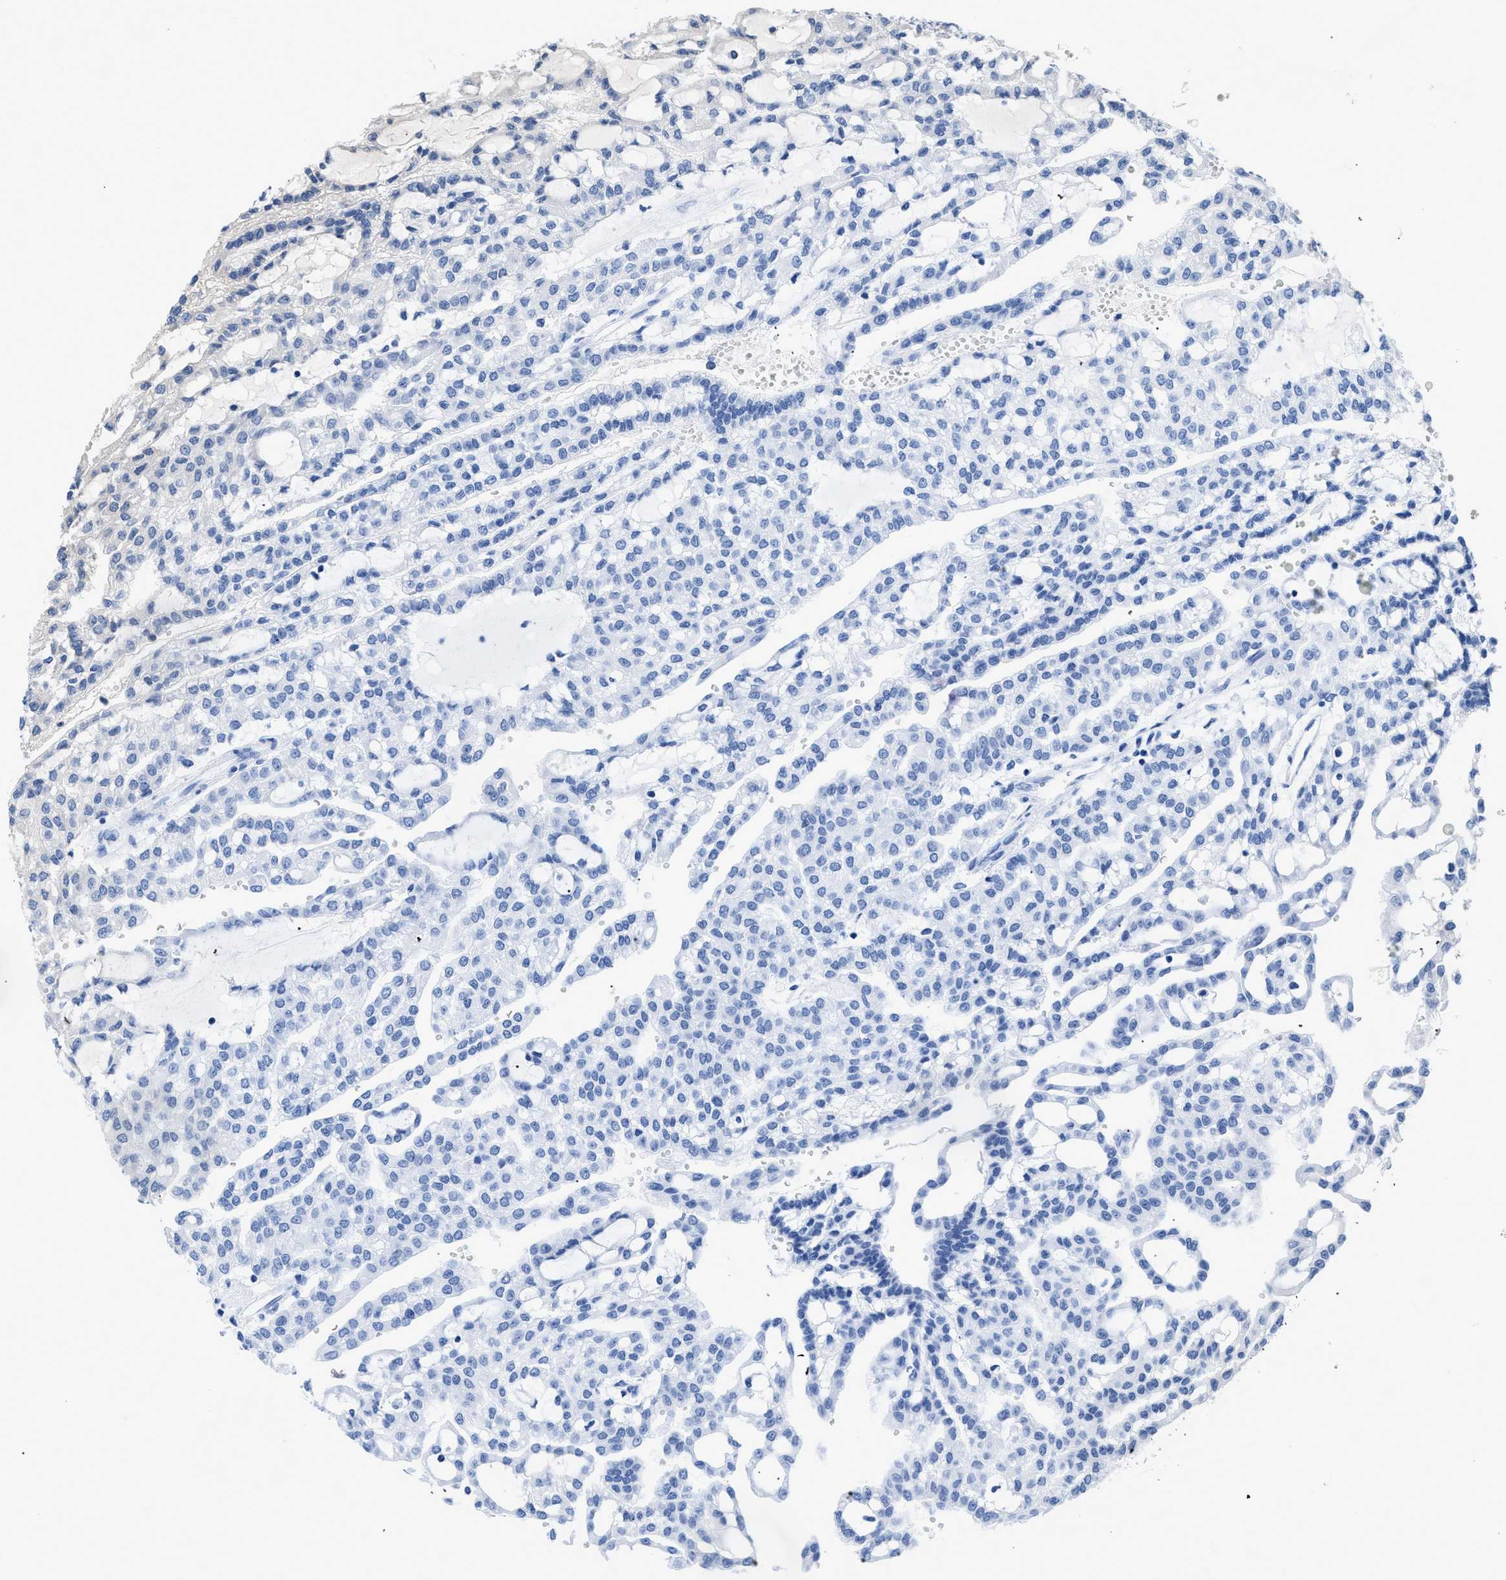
{"staining": {"intensity": "weak", "quantity": "25%-75%", "location": "cytoplasmic/membranous"}, "tissue": "renal cancer", "cell_type": "Tumor cells", "image_type": "cancer", "snomed": [{"axis": "morphology", "description": "Adenocarcinoma, NOS"}, {"axis": "topography", "description": "Kidney"}], "caption": "Renal cancer (adenocarcinoma) stained with immunohistochemistry displays weak cytoplasmic/membranous expression in approximately 25%-75% of tumor cells.", "gene": "VPS4A", "patient": {"sex": "male", "age": 63}}